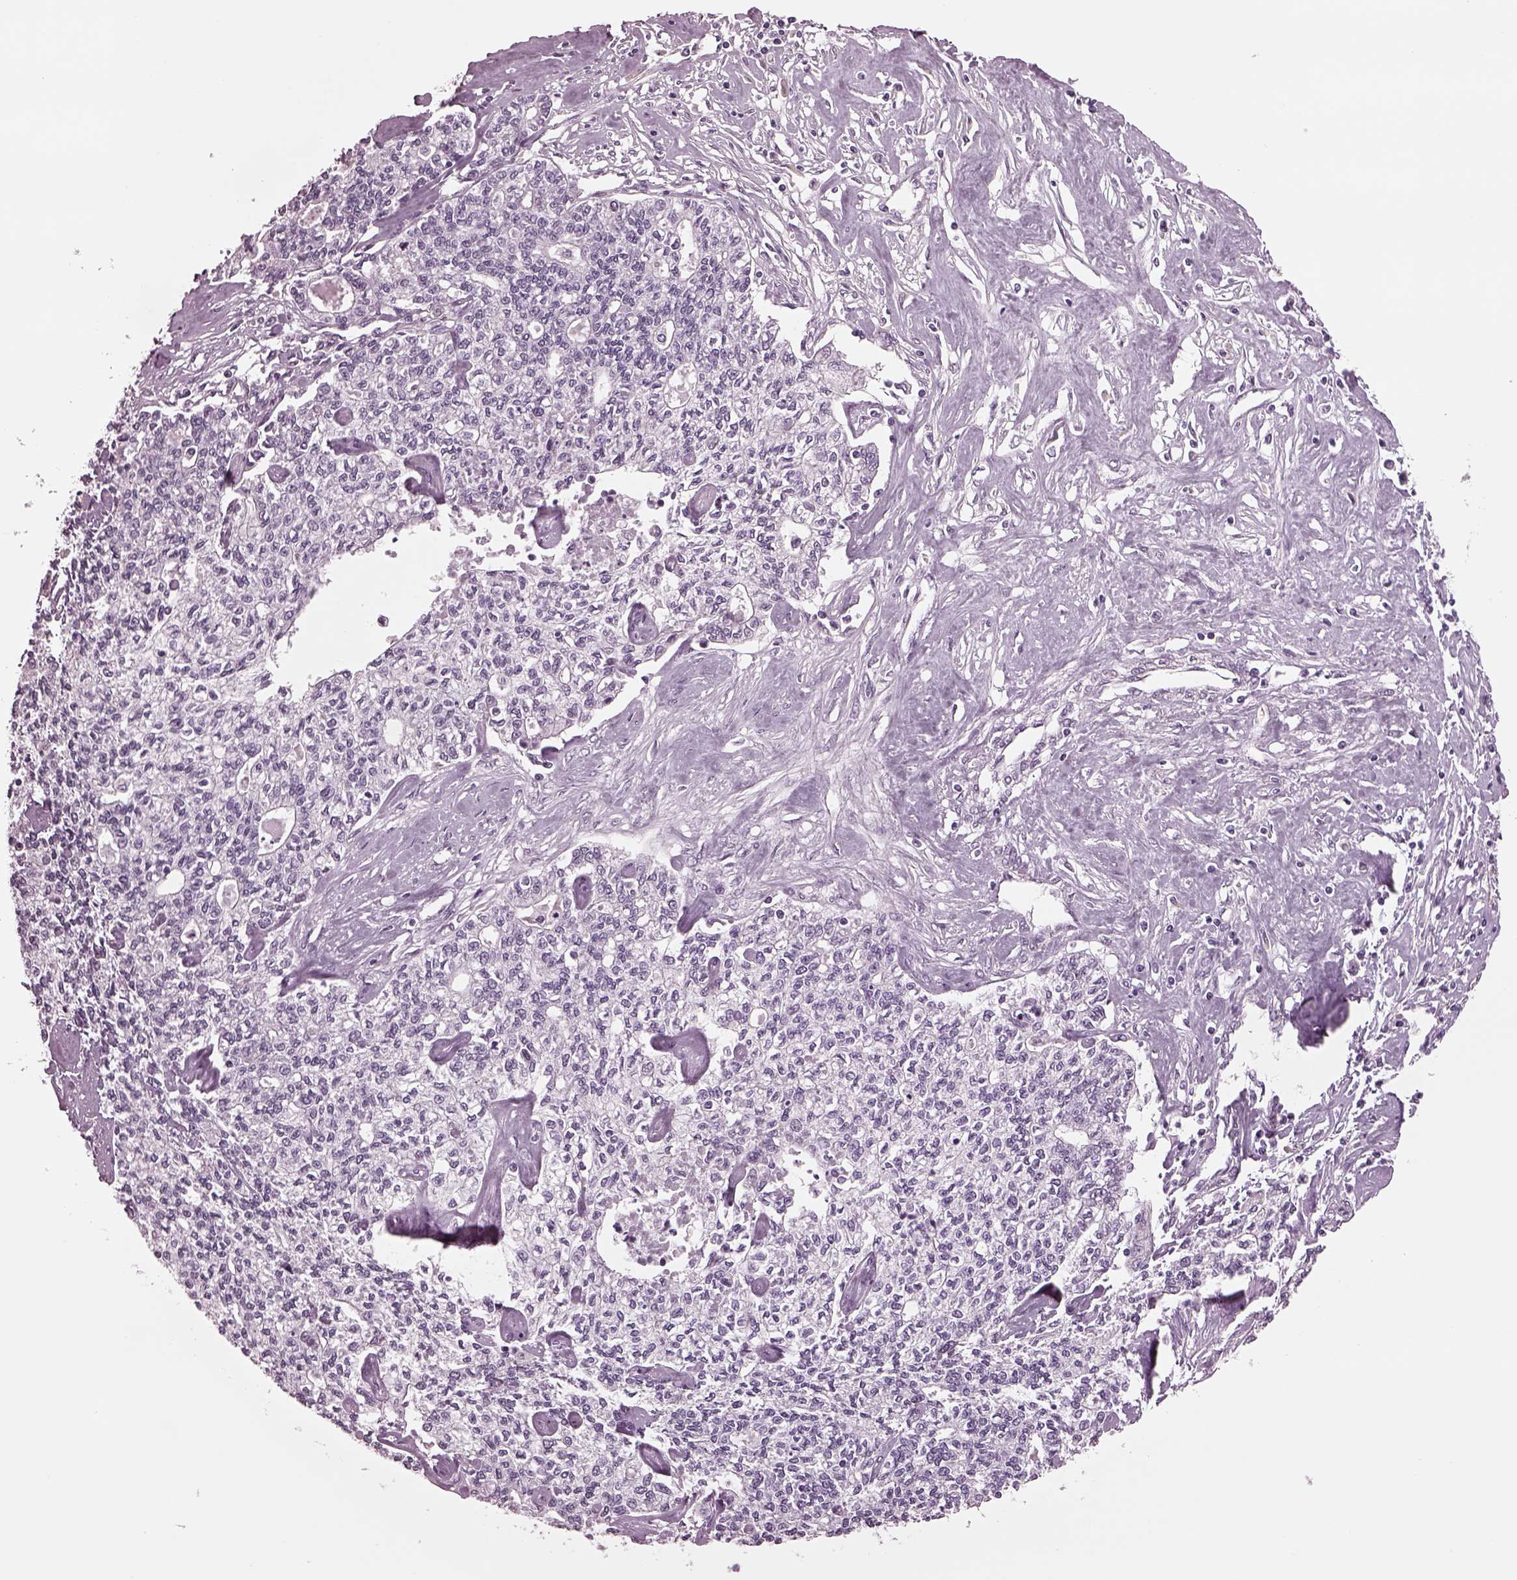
{"staining": {"intensity": "negative", "quantity": "none", "location": "none"}, "tissue": "liver cancer", "cell_type": "Tumor cells", "image_type": "cancer", "snomed": [{"axis": "morphology", "description": "Cholangiocarcinoma"}, {"axis": "topography", "description": "Liver"}], "caption": "Immunohistochemistry of cholangiocarcinoma (liver) shows no staining in tumor cells.", "gene": "TPPP2", "patient": {"sex": "female", "age": 61}}